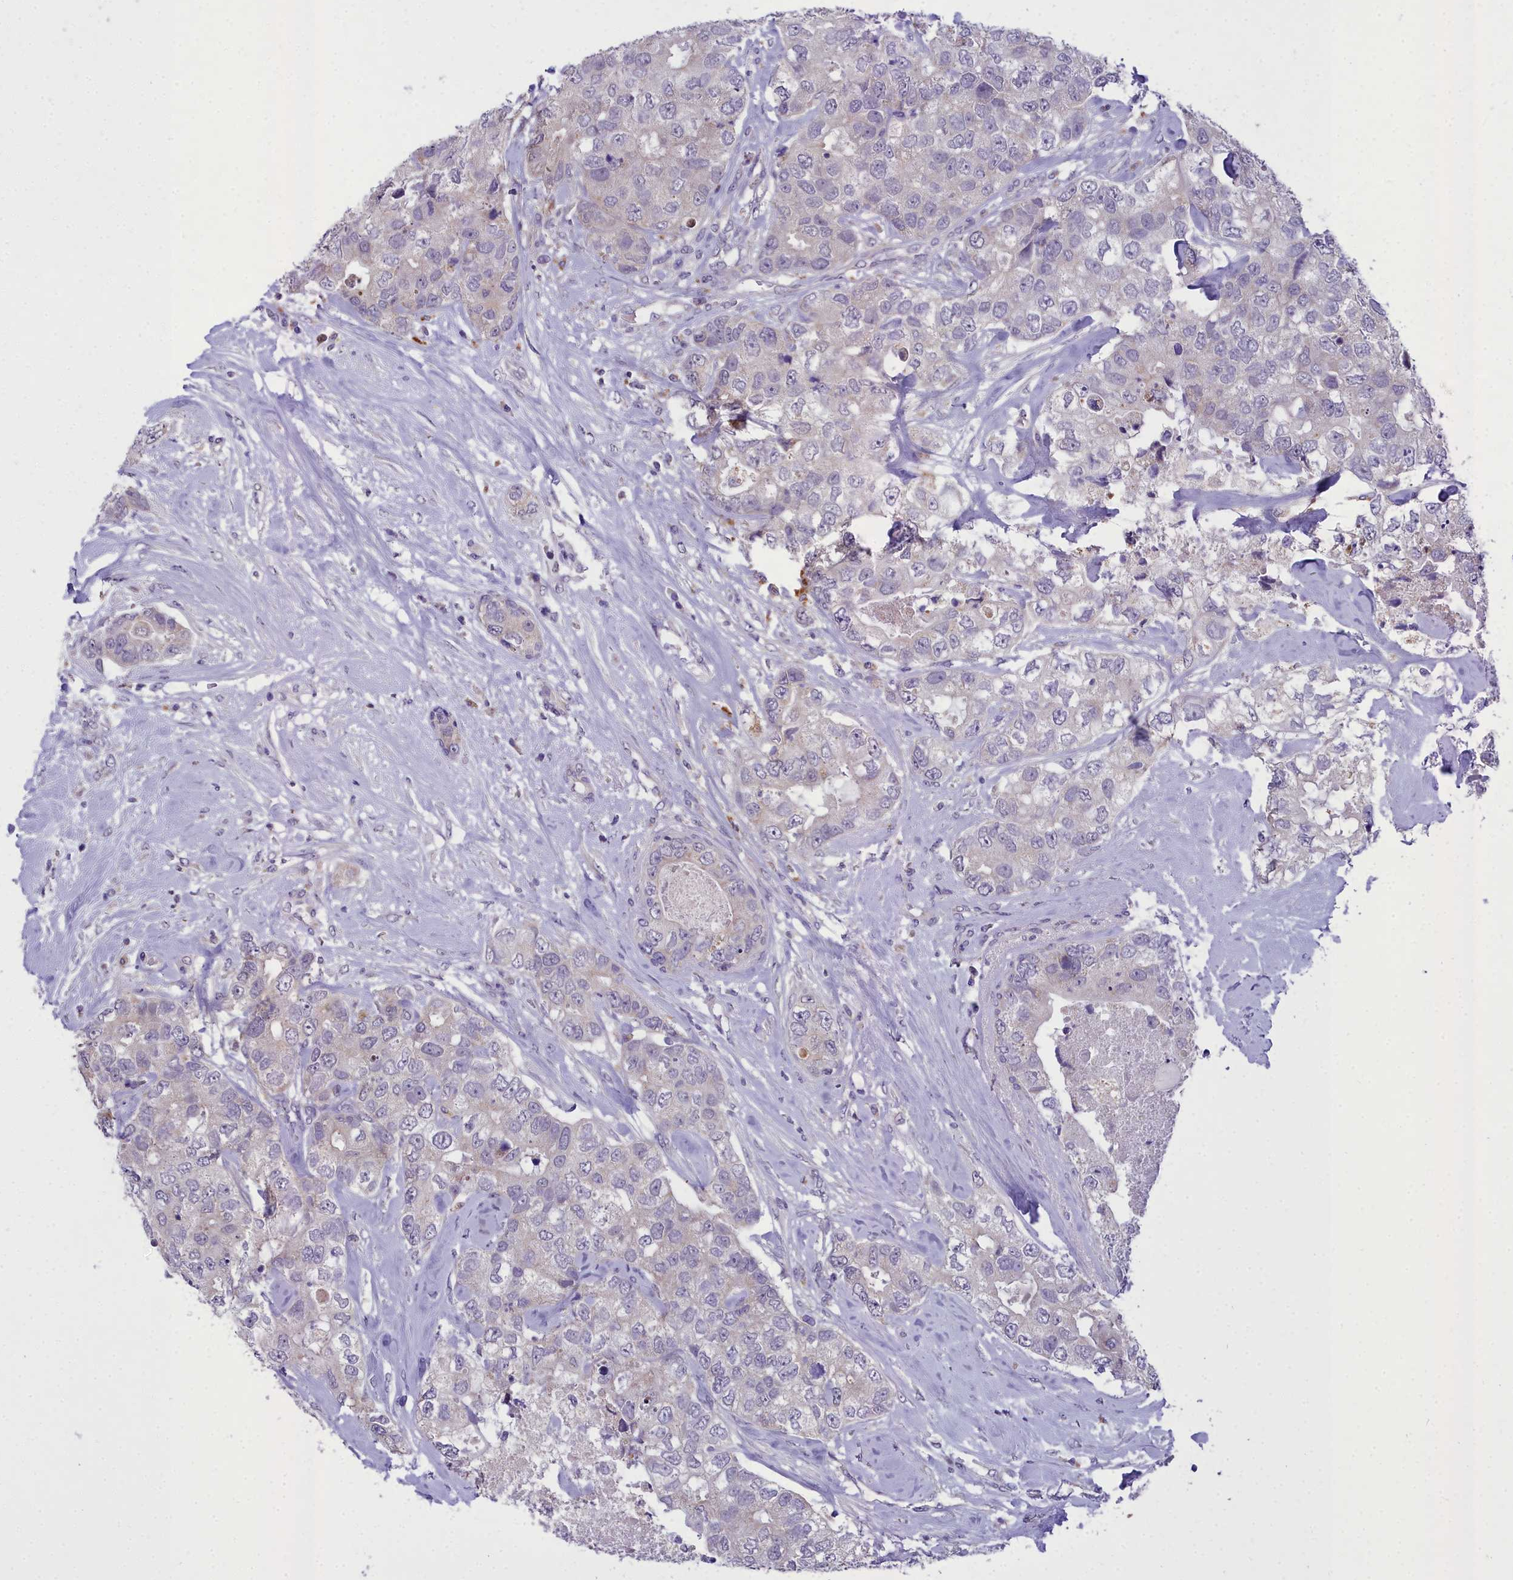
{"staining": {"intensity": "negative", "quantity": "none", "location": "none"}, "tissue": "breast cancer", "cell_type": "Tumor cells", "image_type": "cancer", "snomed": [{"axis": "morphology", "description": "Duct carcinoma"}, {"axis": "topography", "description": "Breast"}], "caption": "A micrograph of human breast cancer is negative for staining in tumor cells.", "gene": "MIIP", "patient": {"sex": "female", "age": 62}}